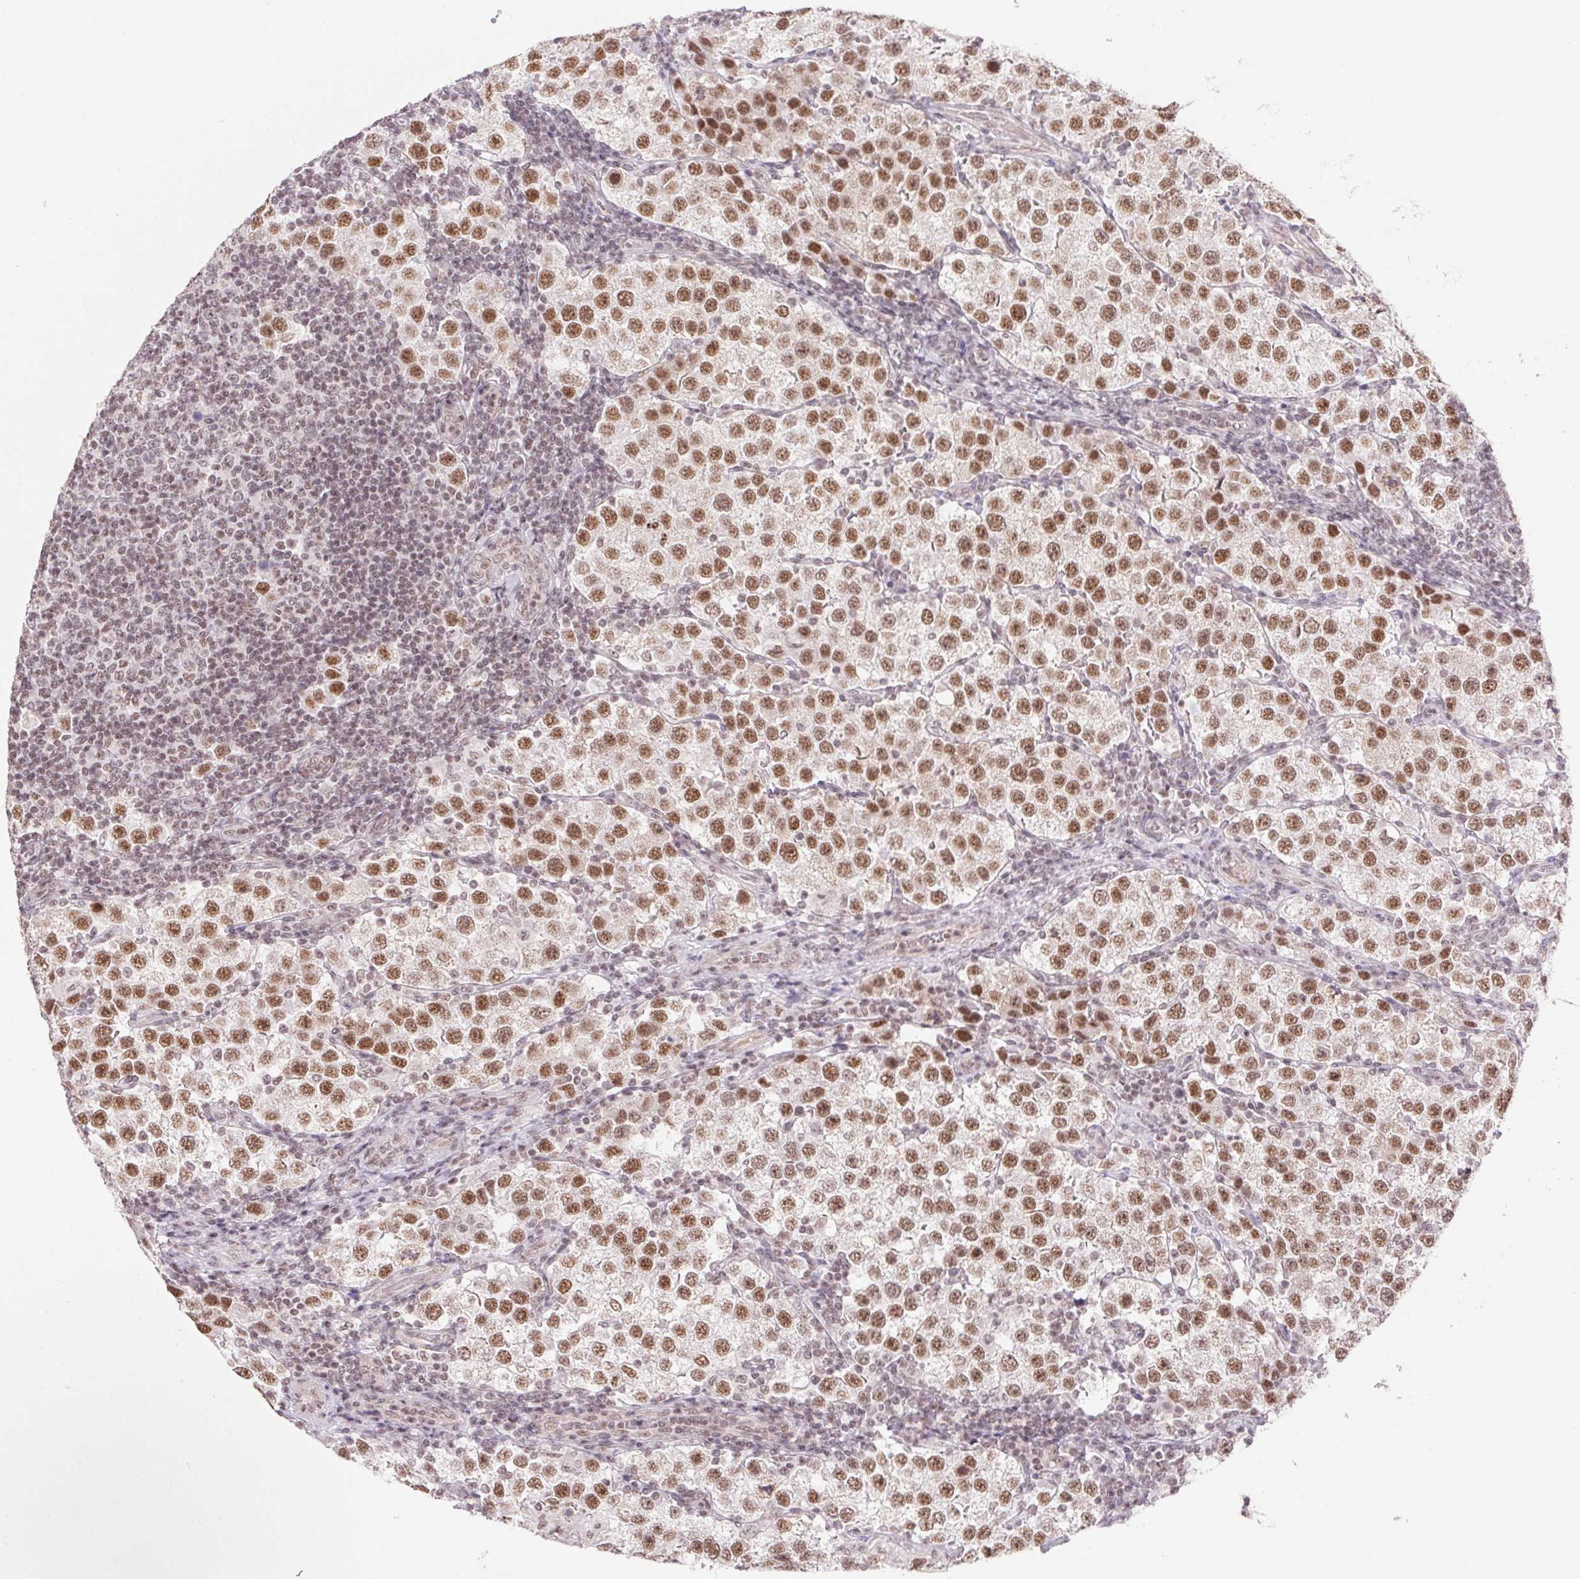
{"staining": {"intensity": "moderate", "quantity": ">75%", "location": "nuclear"}, "tissue": "testis cancer", "cell_type": "Tumor cells", "image_type": "cancer", "snomed": [{"axis": "morphology", "description": "Seminoma, NOS"}, {"axis": "topography", "description": "Testis"}], "caption": "The histopathology image reveals staining of testis seminoma, revealing moderate nuclear protein positivity (brown color) within tumor cells. Immunohistochemistry (ihc) stains the protein in brown and the nuclei are stained blue.", "gene": "DDX17", "patient": {"sex": "male", "age": 37}}